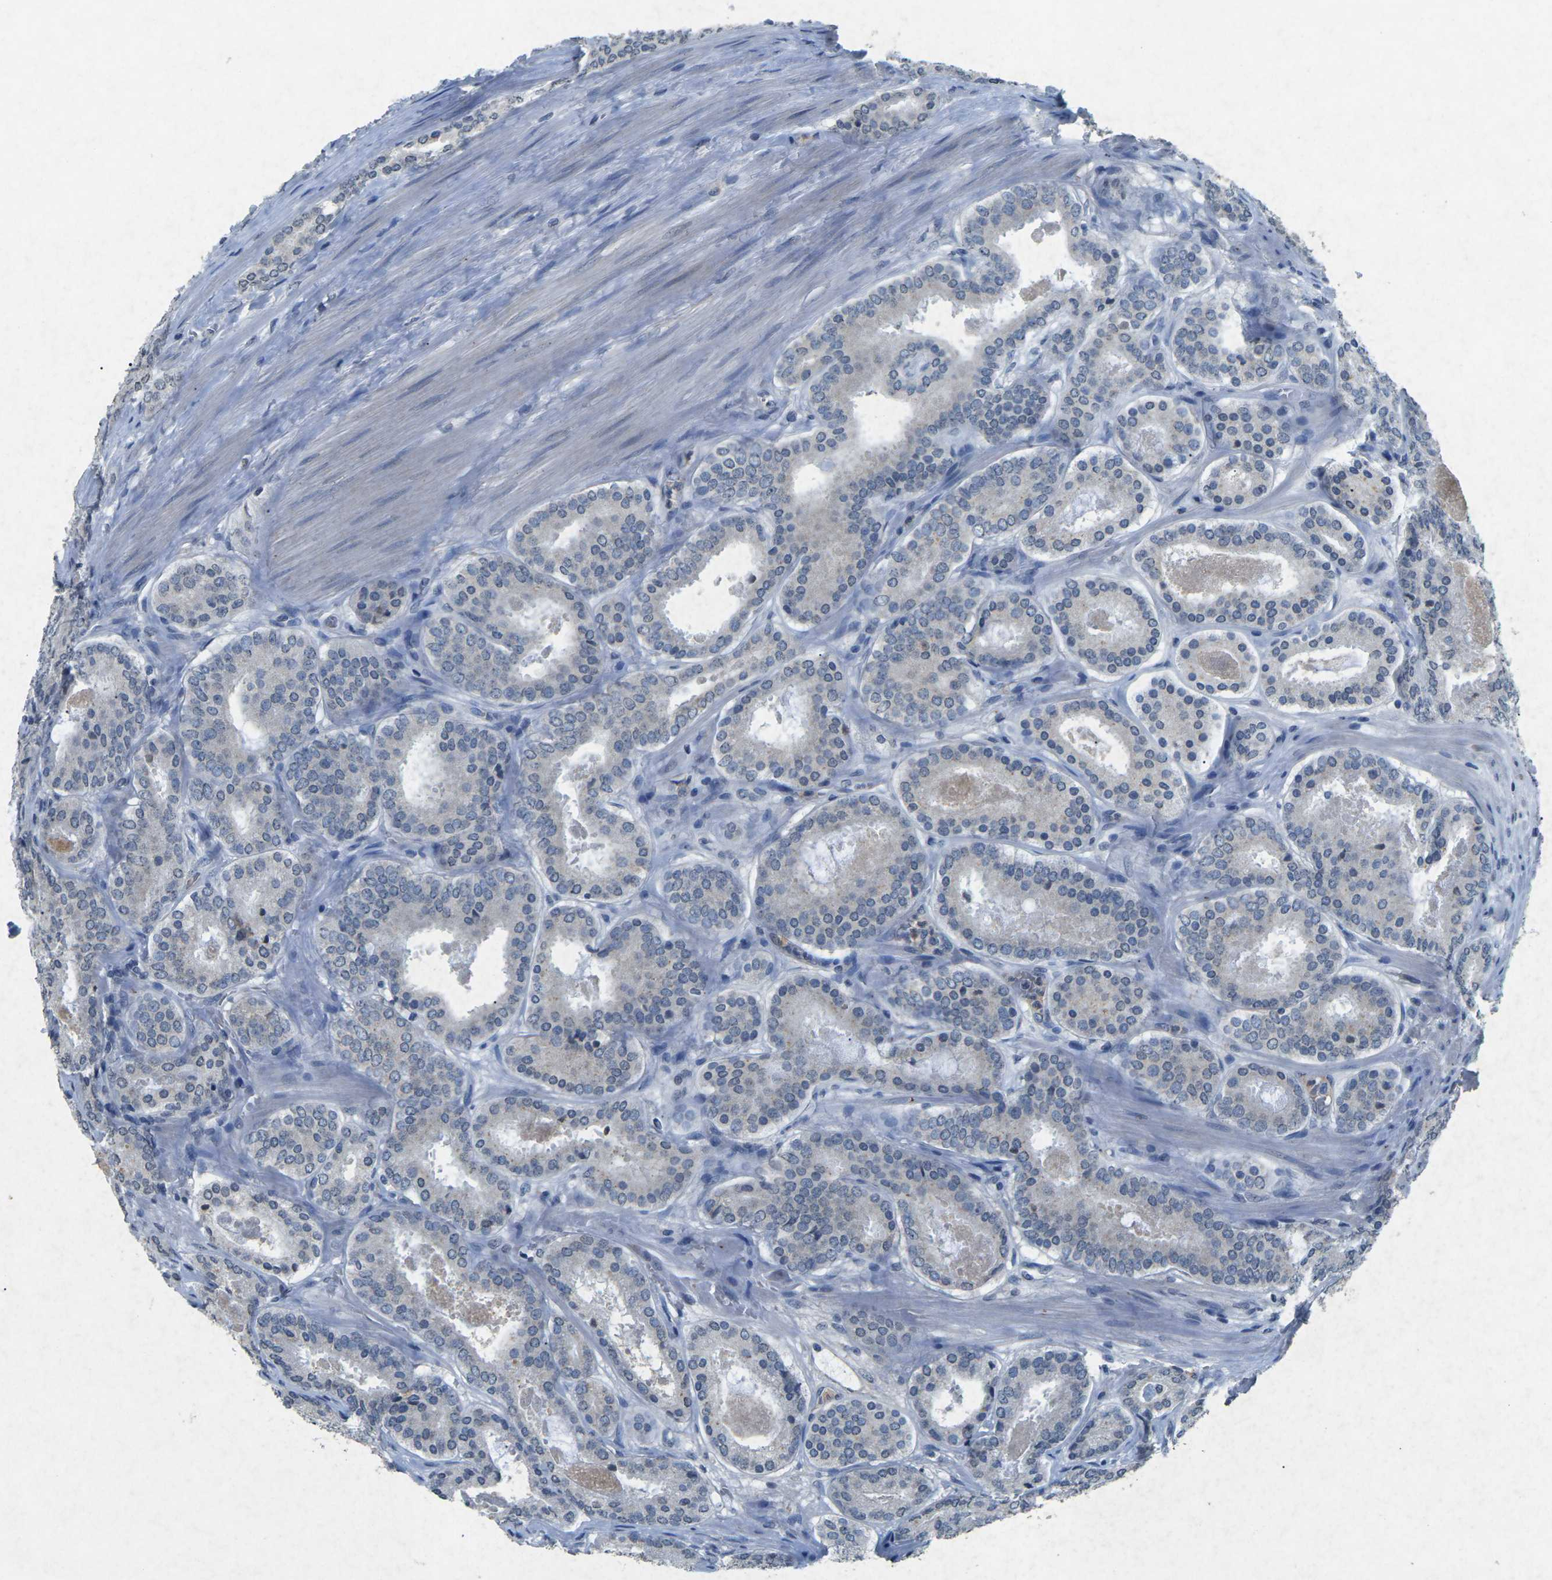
{"staining": {"intensity": "negative", "quantity": "none", "location": "none"}, "tissue": "prostate cancer", "cell_type": "Tumor cells", "image_type": "cancer", "snomed": [{"axis": "morphology", "description": "Adenocarcinoma, Low grade"}, {"axis": "topography", "description": "Prostate"}], "caption": "Tumor cells show no significant staining in prostate cancer (adenocarcinoma (low-grade)).", "gene": "PLG", "patient": {"sex": "male", "age": 69}}